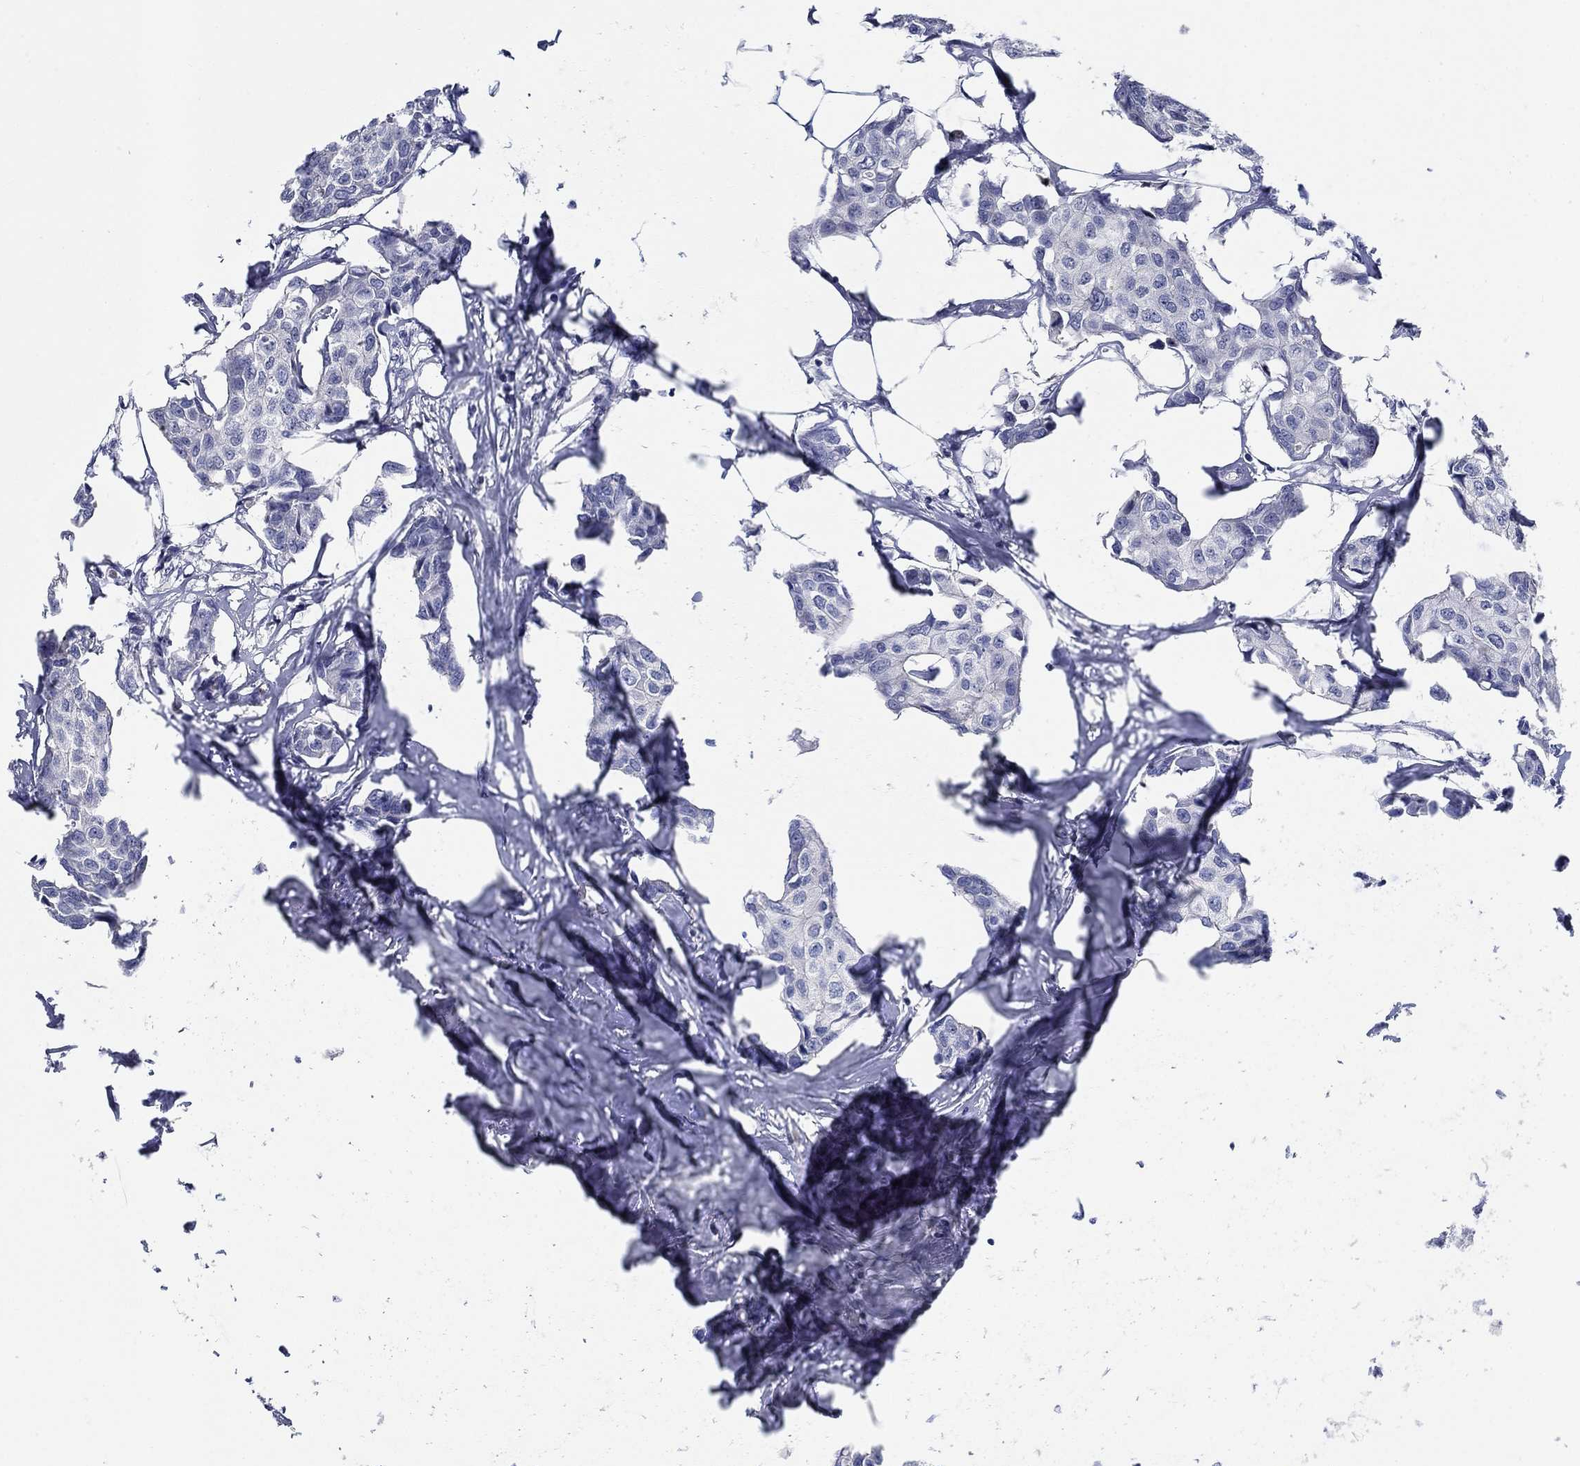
{"staining": {"intensity": "negative", "quantity": "none", "location": "none"}, "tissue": "breast cancer", "cell_type": "Tumor cells", "image_type": "cancer", "snomed": [{"axis": "morphology", "description": "Duct carcinoma"}, {"axis": "topography", "description": "Breast"}], "caption": "The histopathology image shows no staining of tumor cells in breast cancer (intraductal carcinoma). The staining is performed using DAB (3,3'-diaminobenzidine) brown chromogen with nuclei counter-stained in using hematoxylin.", "gene": "SMIM18", "patient": {"sex": "female", "age": 80}}